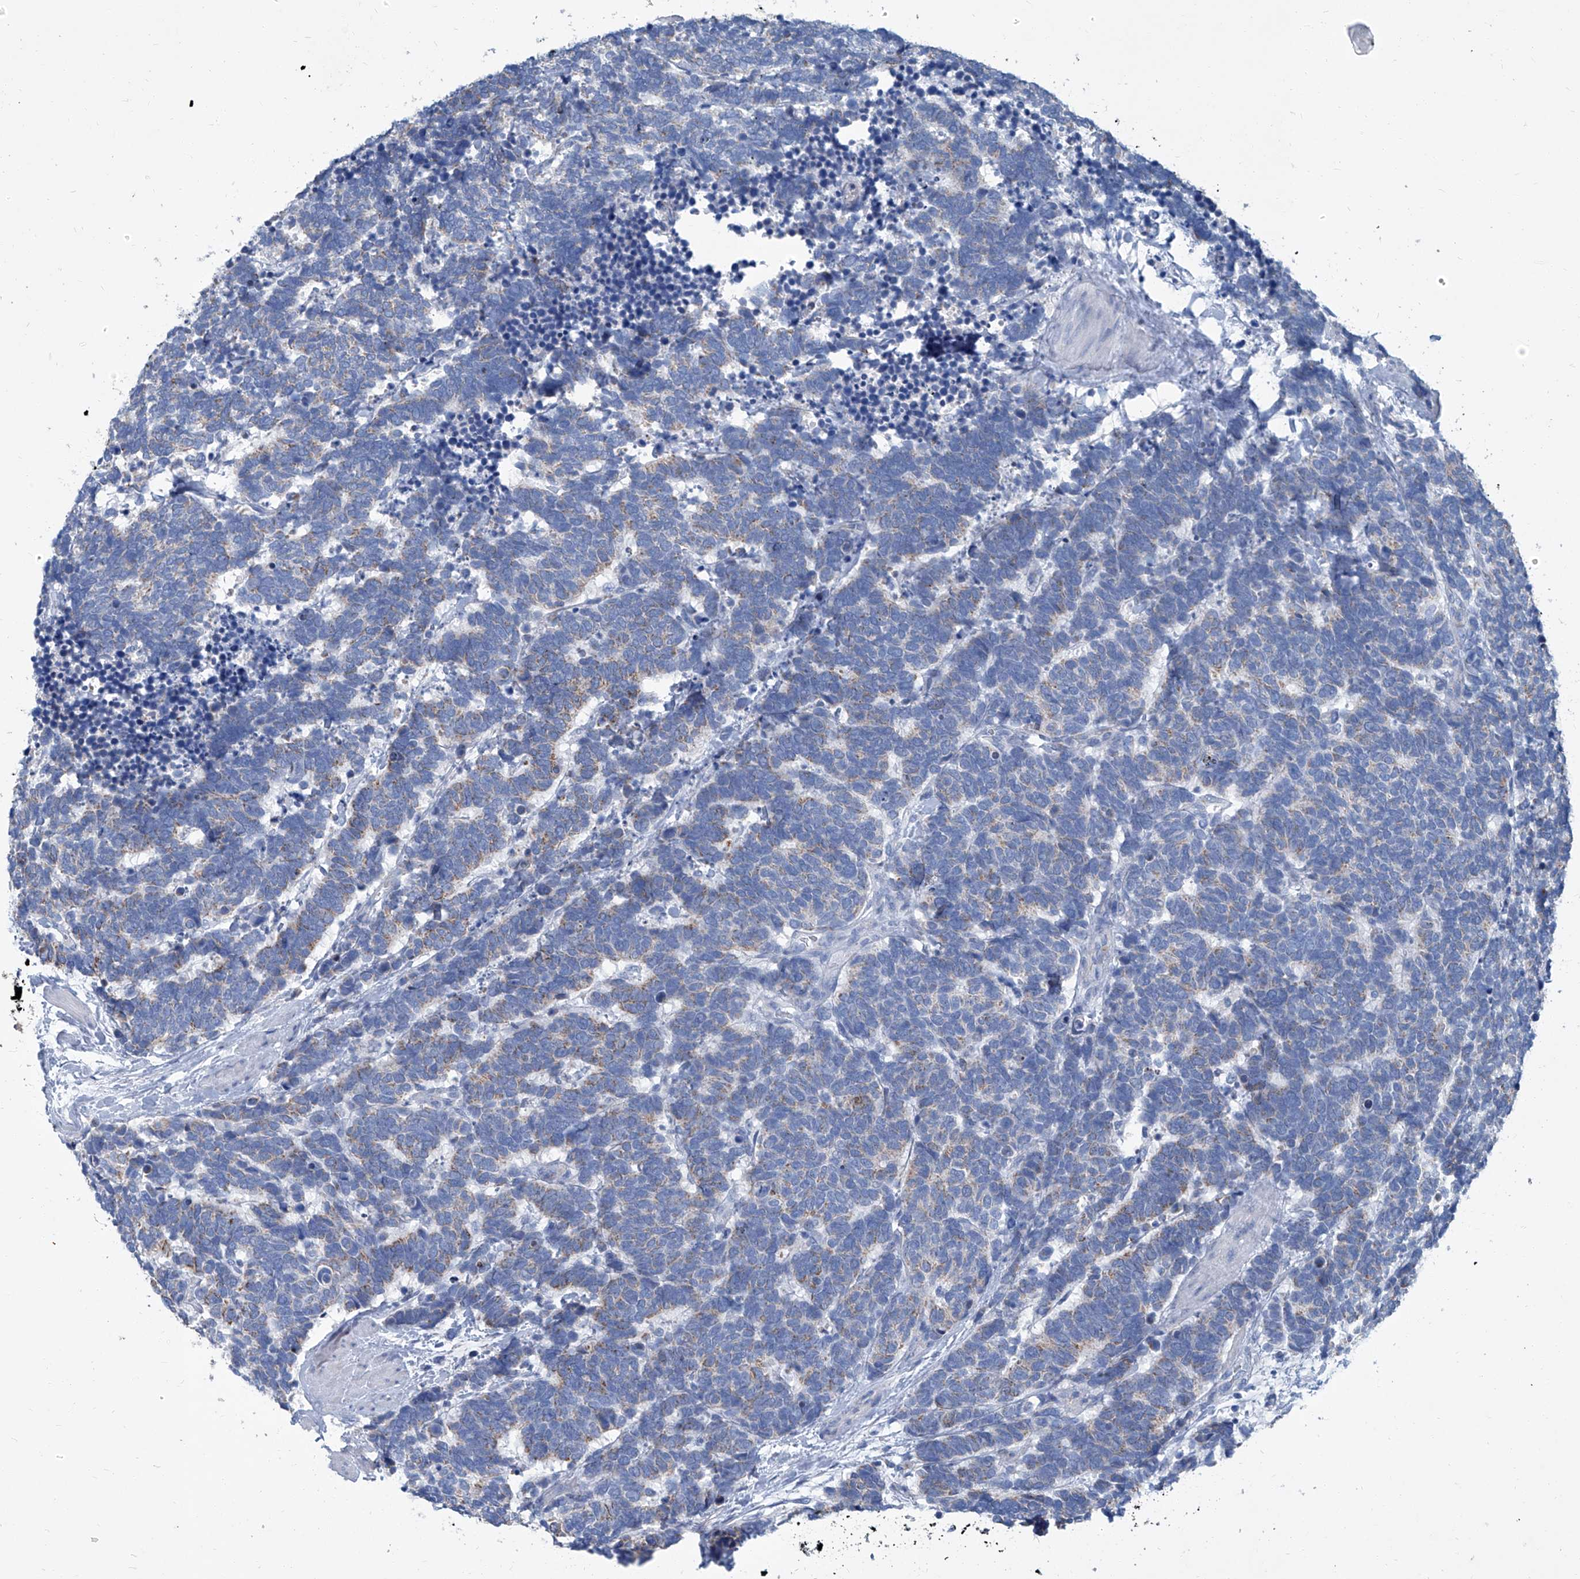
{"staining": {"intensity": "weak", "quantity": "25%-75%", "location": "cytoplasmic/membranous"}, "tissue": "carcinoid", "cell_type": "Tumor cells", "image_type": "cancer", "snomed": [{"axis": "morphology", "description": "Carcinoma, NOS"}, {"axis": "morphology", "description": "Carcinoid, malignant, NOS"}, {"axis": "topography", "description": "Urinary bladder"}], "caption": "Tumor cells reveal low levels of weak cytoplasmic/membranous positivity in approximately 25%-75% of cells in human carcinoma. (DAB IHC, brown staining for protein, blue staining for nuclei).", "gene": "MTARC1", "patient": {"sex": "male", "age": 57}}